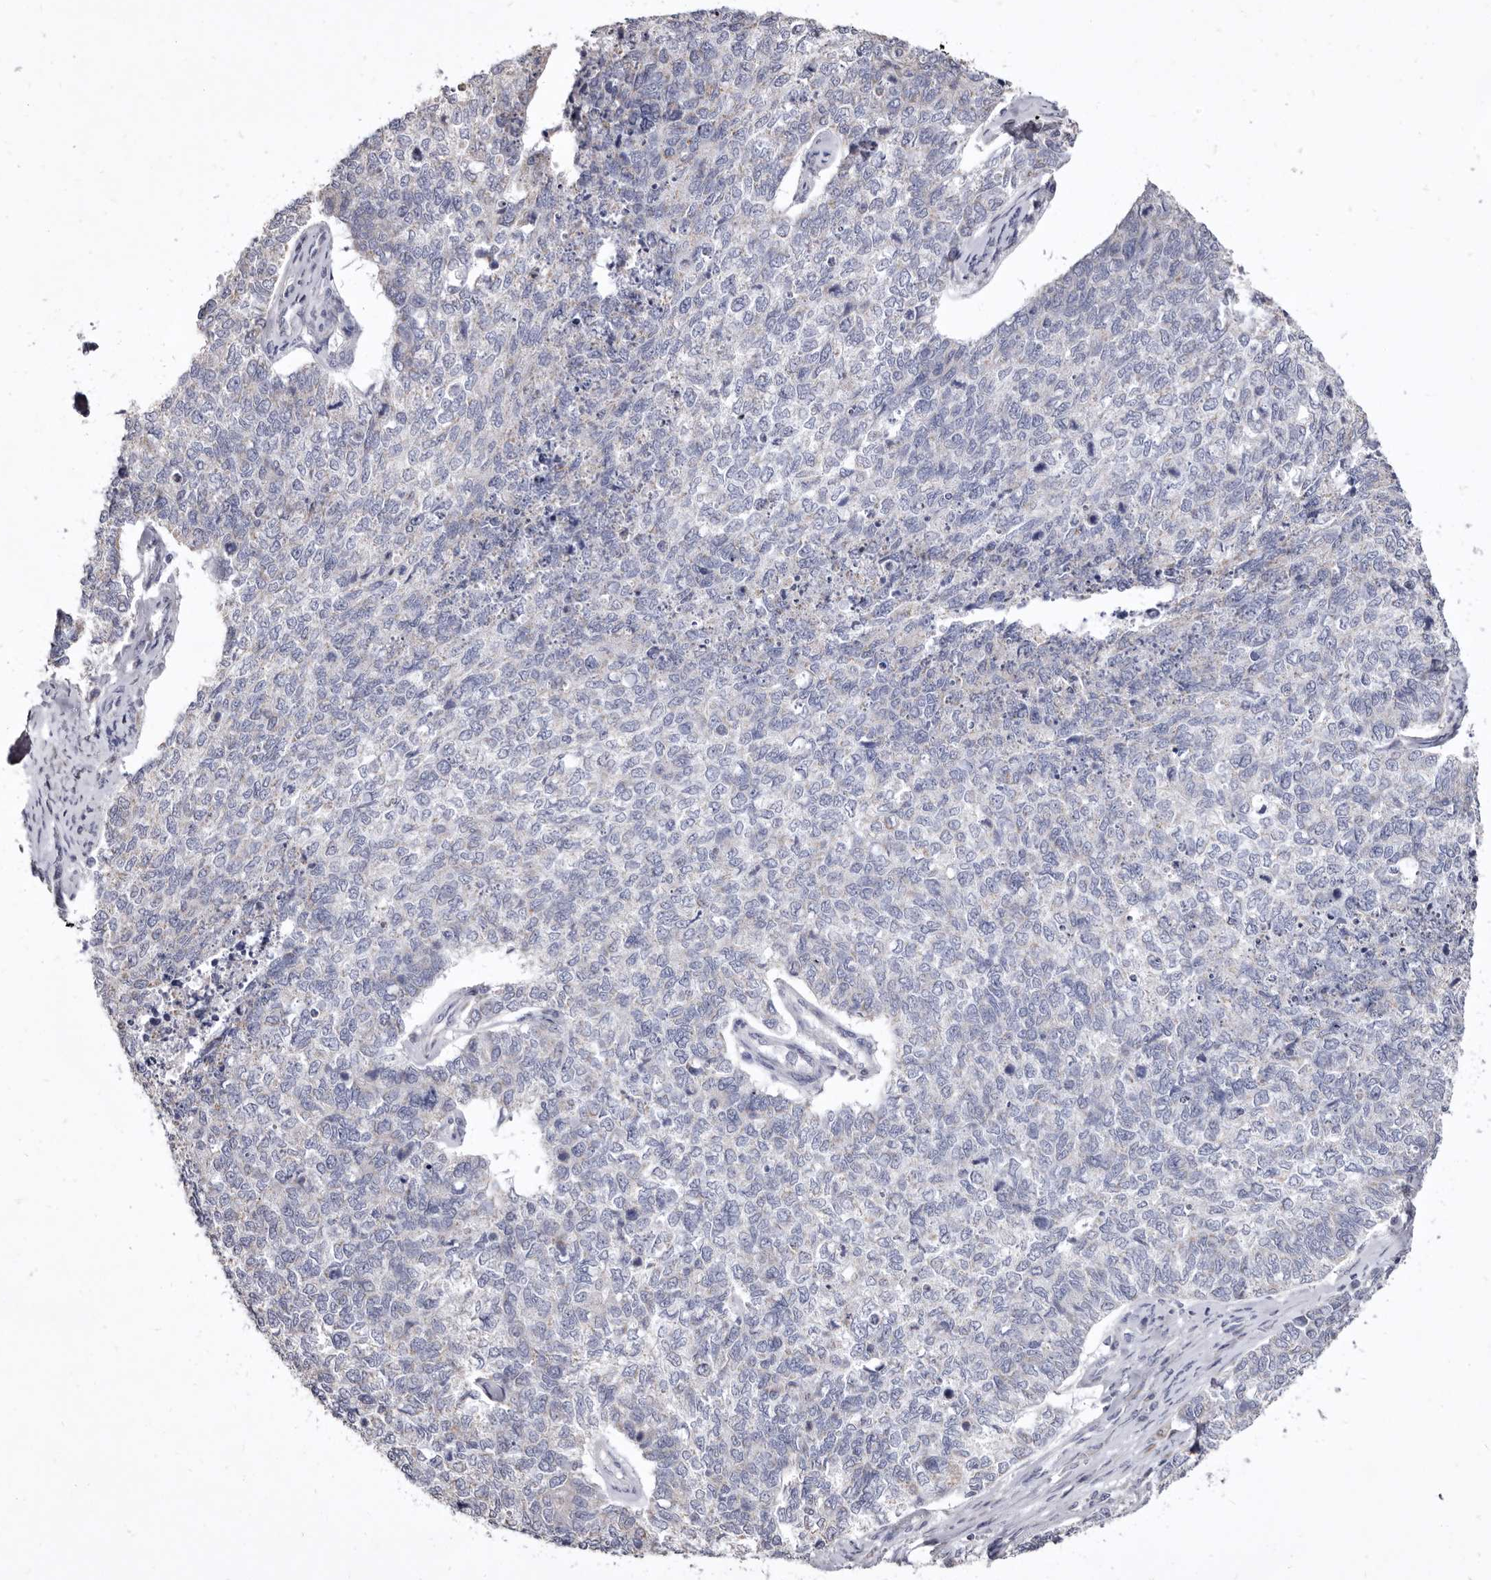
{"staining": {"intensity": "negative", "quantity": "none", "location": "none"}, "tissue": "cervical cancer", "cell_type": "Tumor cells", "image_type": "cancer", "snomed": [{"axis": "morphology", "description": "Squamous cell carcinoma, NOS"}, {"axis": "topography", "description": "Cervix"}], "caption": "An immunohistochemistry histopathology image of cervical cancer is shown. There is no staining in tumor cells of cervical cancer.", "gene": "CYP2E1", "patient": {"sex": "female", "age": 63}}